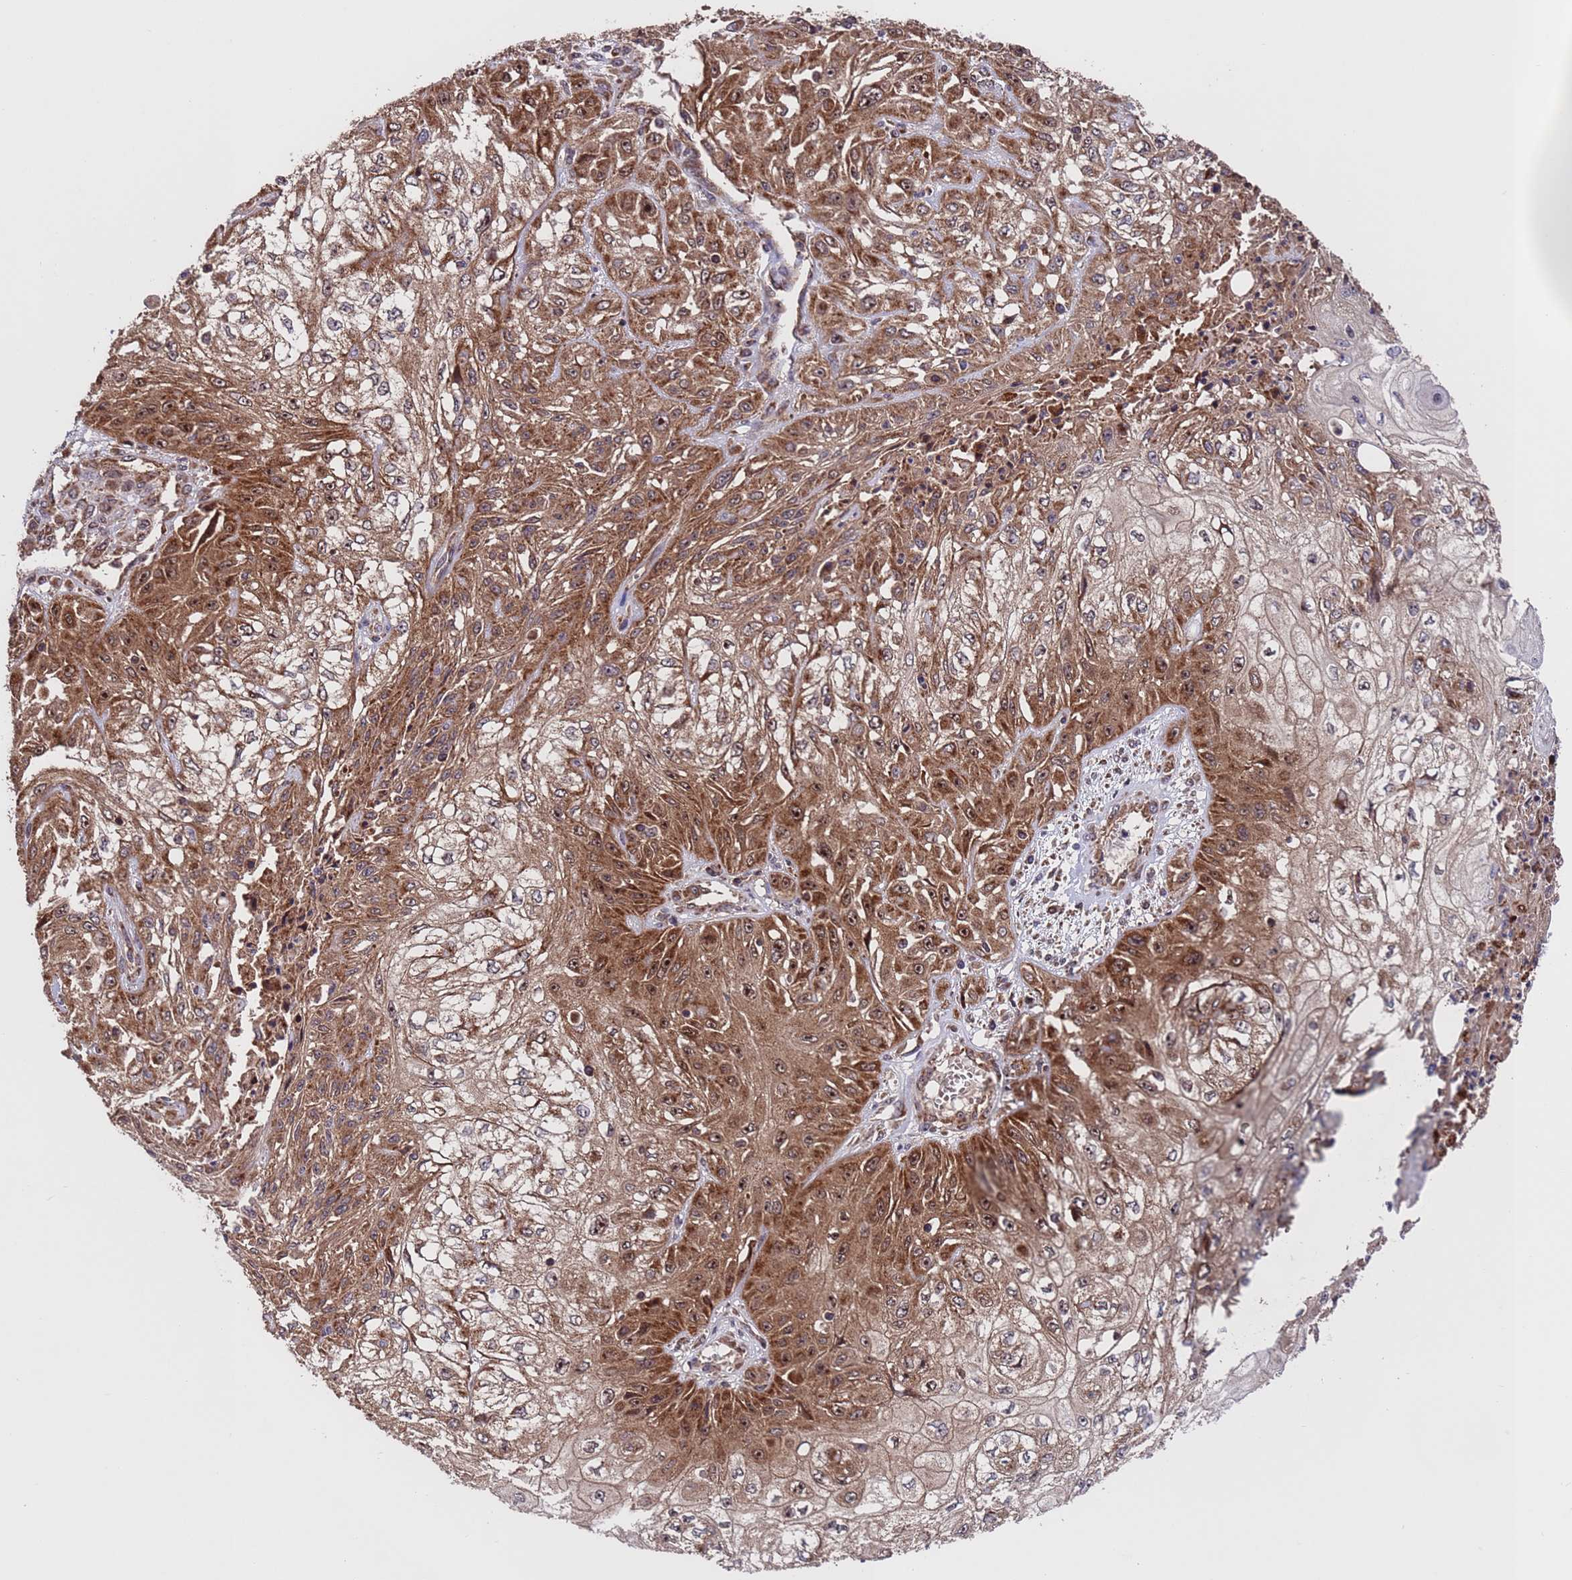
{"staining": {"intensity": "moderate", "quantity": ">75%", "location": "cytoplasmic/membranous,nuclear"}, "tissue": "skin cancer", "cell_type": "Tumor cells", "image_type": "cancer", "snomed": [{"axis": "morphology", "description": "Squamous cell carcinoma, NOS"}, {"axis": "morphology", "description": "Squamous cell carcinoma, metastatic, NOS"}, {"axis": "topography", "description": "Skin"}, {"axis": "topography", "description": "Lymph node"}], "caption": "Immunohistochemistry micrograph of skin cancer (squamous cell carcinoma) stained for a protein (brown), which reveals medium levels of moderate cytoplasmic/membranous and nuclear expression in approximately >75% of tumor cells.", "gene": "TSR3", "patient": {"sex": "male", "age": 75}}